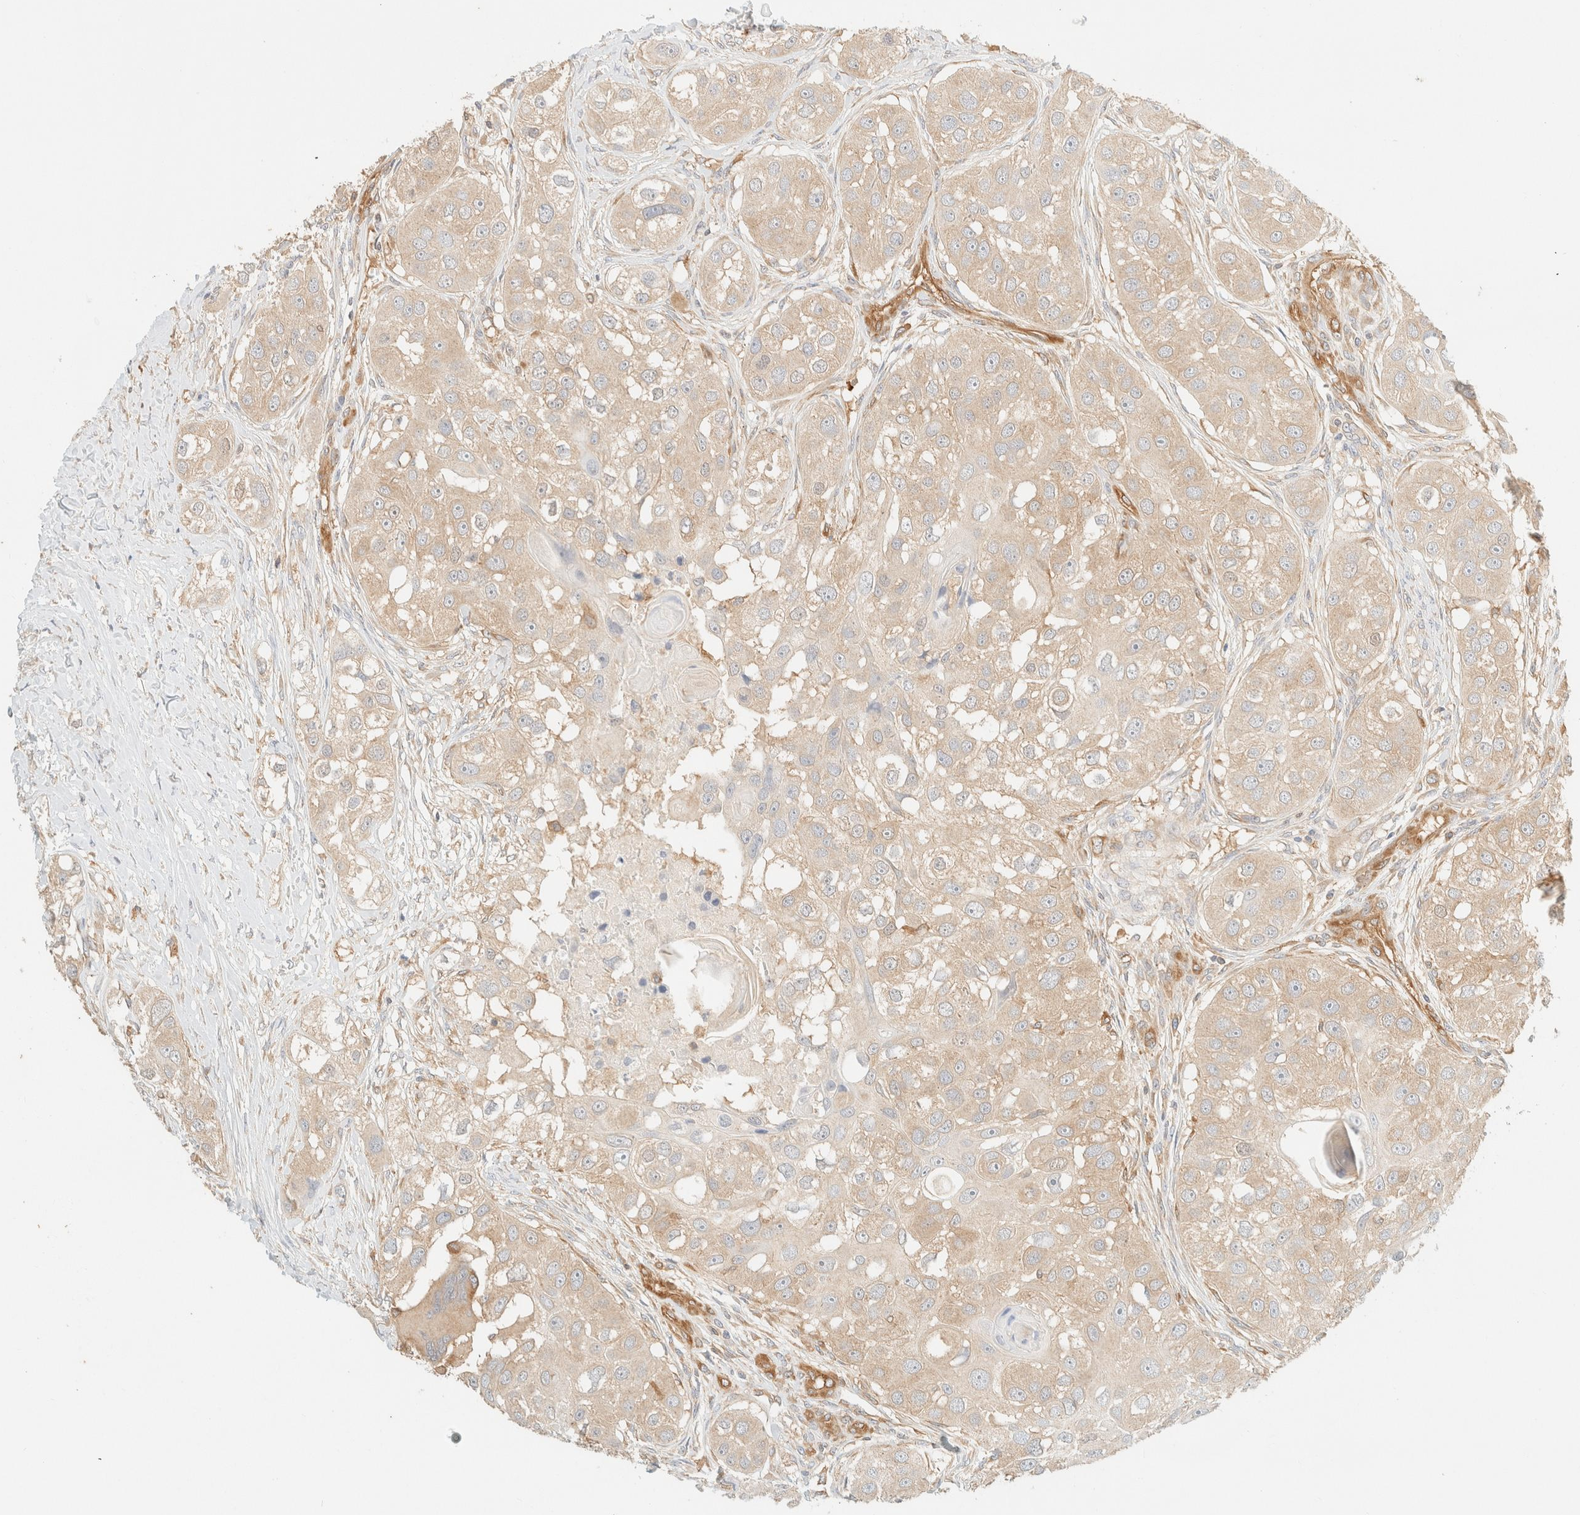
{"staining": {"intensity": "weak", "quantity": "25%-75%", "location": "cytoplasmic/membranous"}, "tissue": "head and neck cancer", "cell_type": "Tumor cells", "image_type": "cancer", "snomed": [{"axis": "morphology", "description": "Normal tissue, NOS"}, {"axis": "morphology", "description": "Squamous cell carcinoma, NOS"}, {"axis": "topography", "description": "Skeletal muscle"}, {"axis": "topography", "description": "Head-Neck"}], "caption": "Tumor cells show weak cytoplasmic/membranous positivity in approximately 25%-75% of cells in head and neck squamous cell carcinoma.", "gene": "FHOD1", "patient": {"sex": "male", "age": 51}}